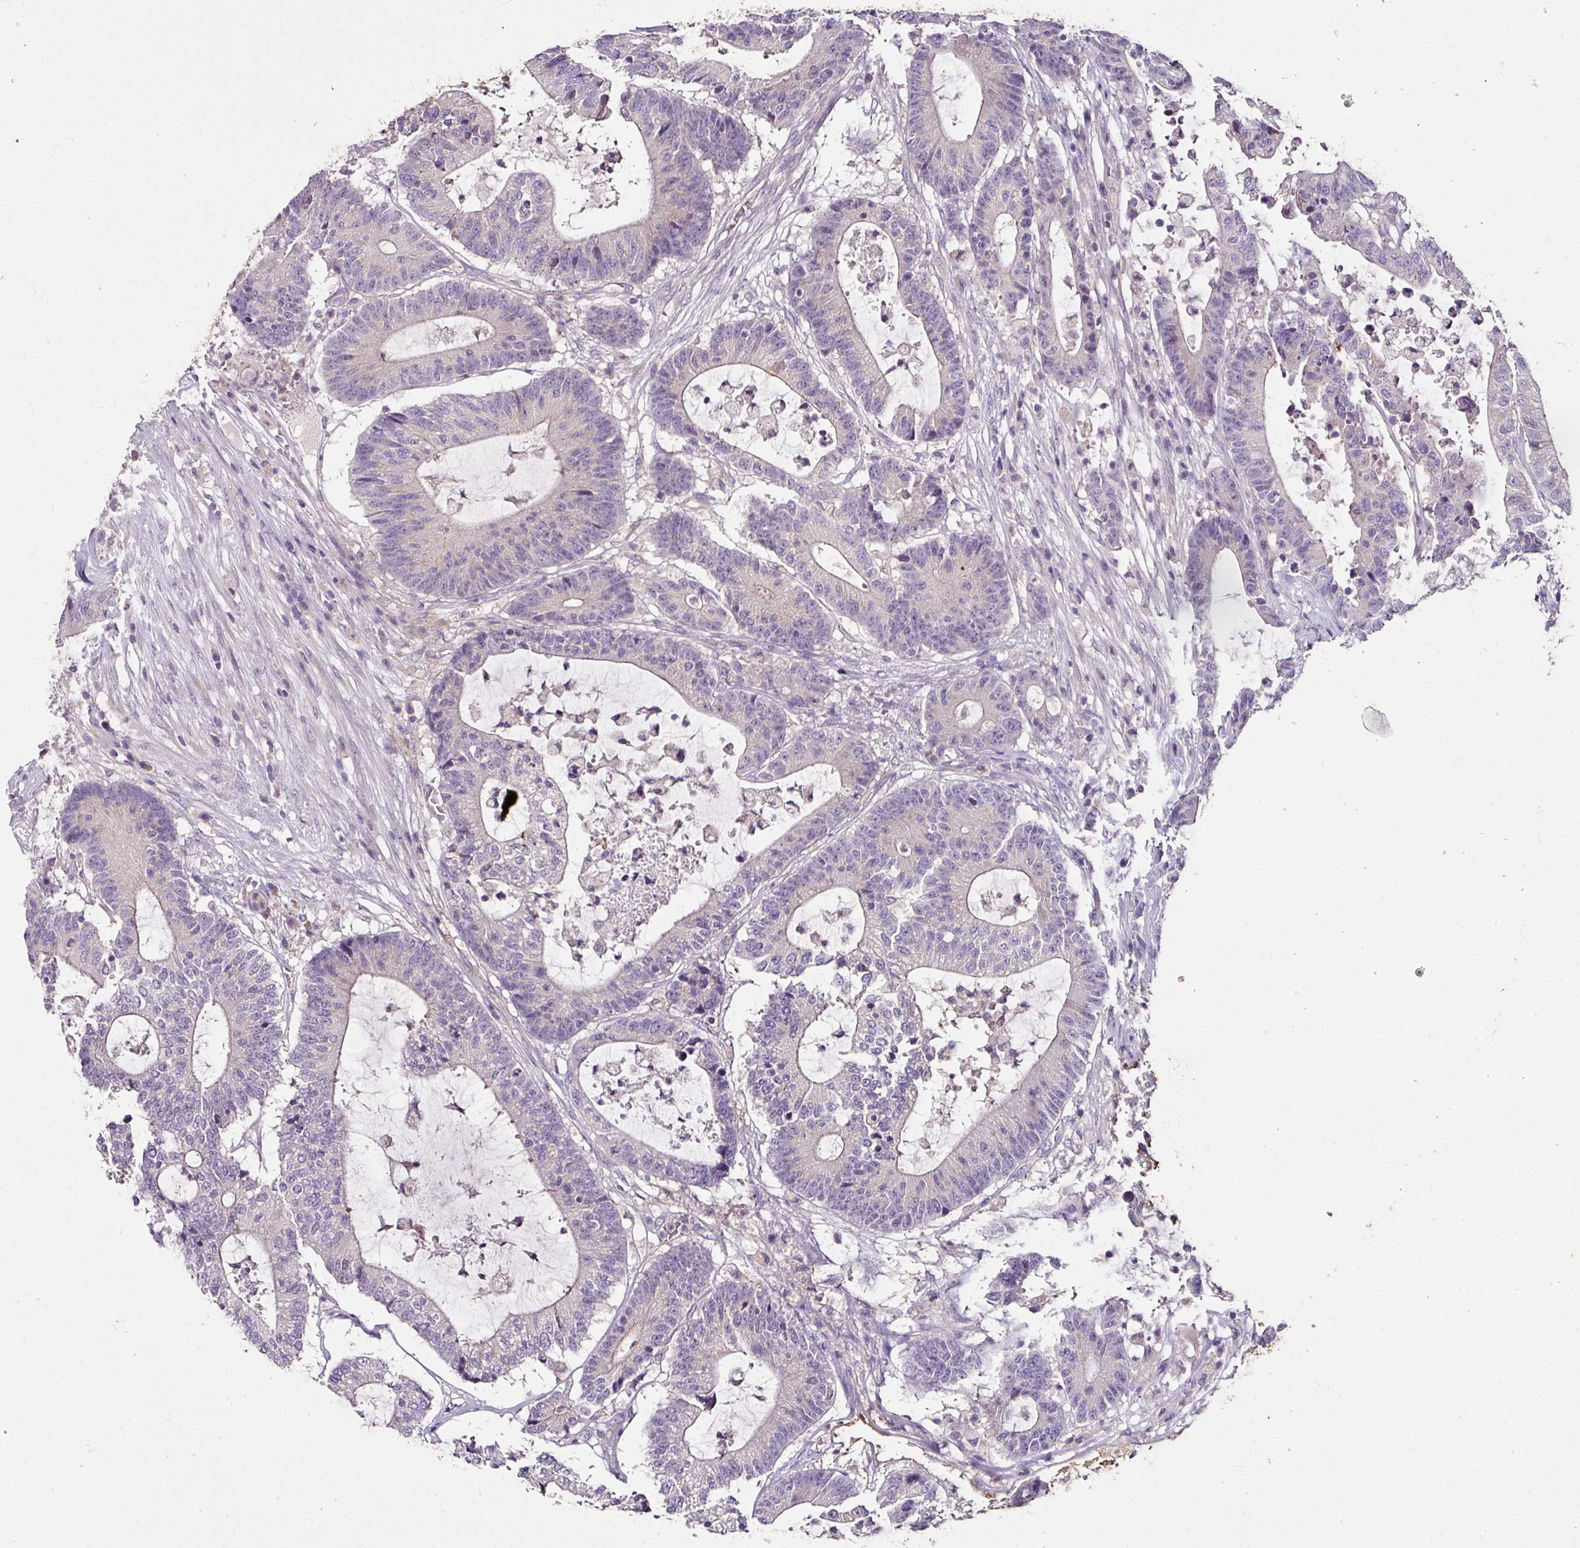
{"staining": {"intensity": "negative", "quantity": "none", "location": "none"}, "tissue": "colorectal cancer", "cell_type": "Tumor cells", "image_type": "cancer", "snomed": [{"axis": "morphology", "description": "Adenocarcinoma, NOS"}, {"axis": "topography", "description": "Colon"}], "caption": "High power microscopy histopathology image of an IHC image of adenocarcinoma (colorectal), revealing no significant staining in tumor cells.", "gene": "SKIC2", "patient": {"sex": "female", "age": 84}}